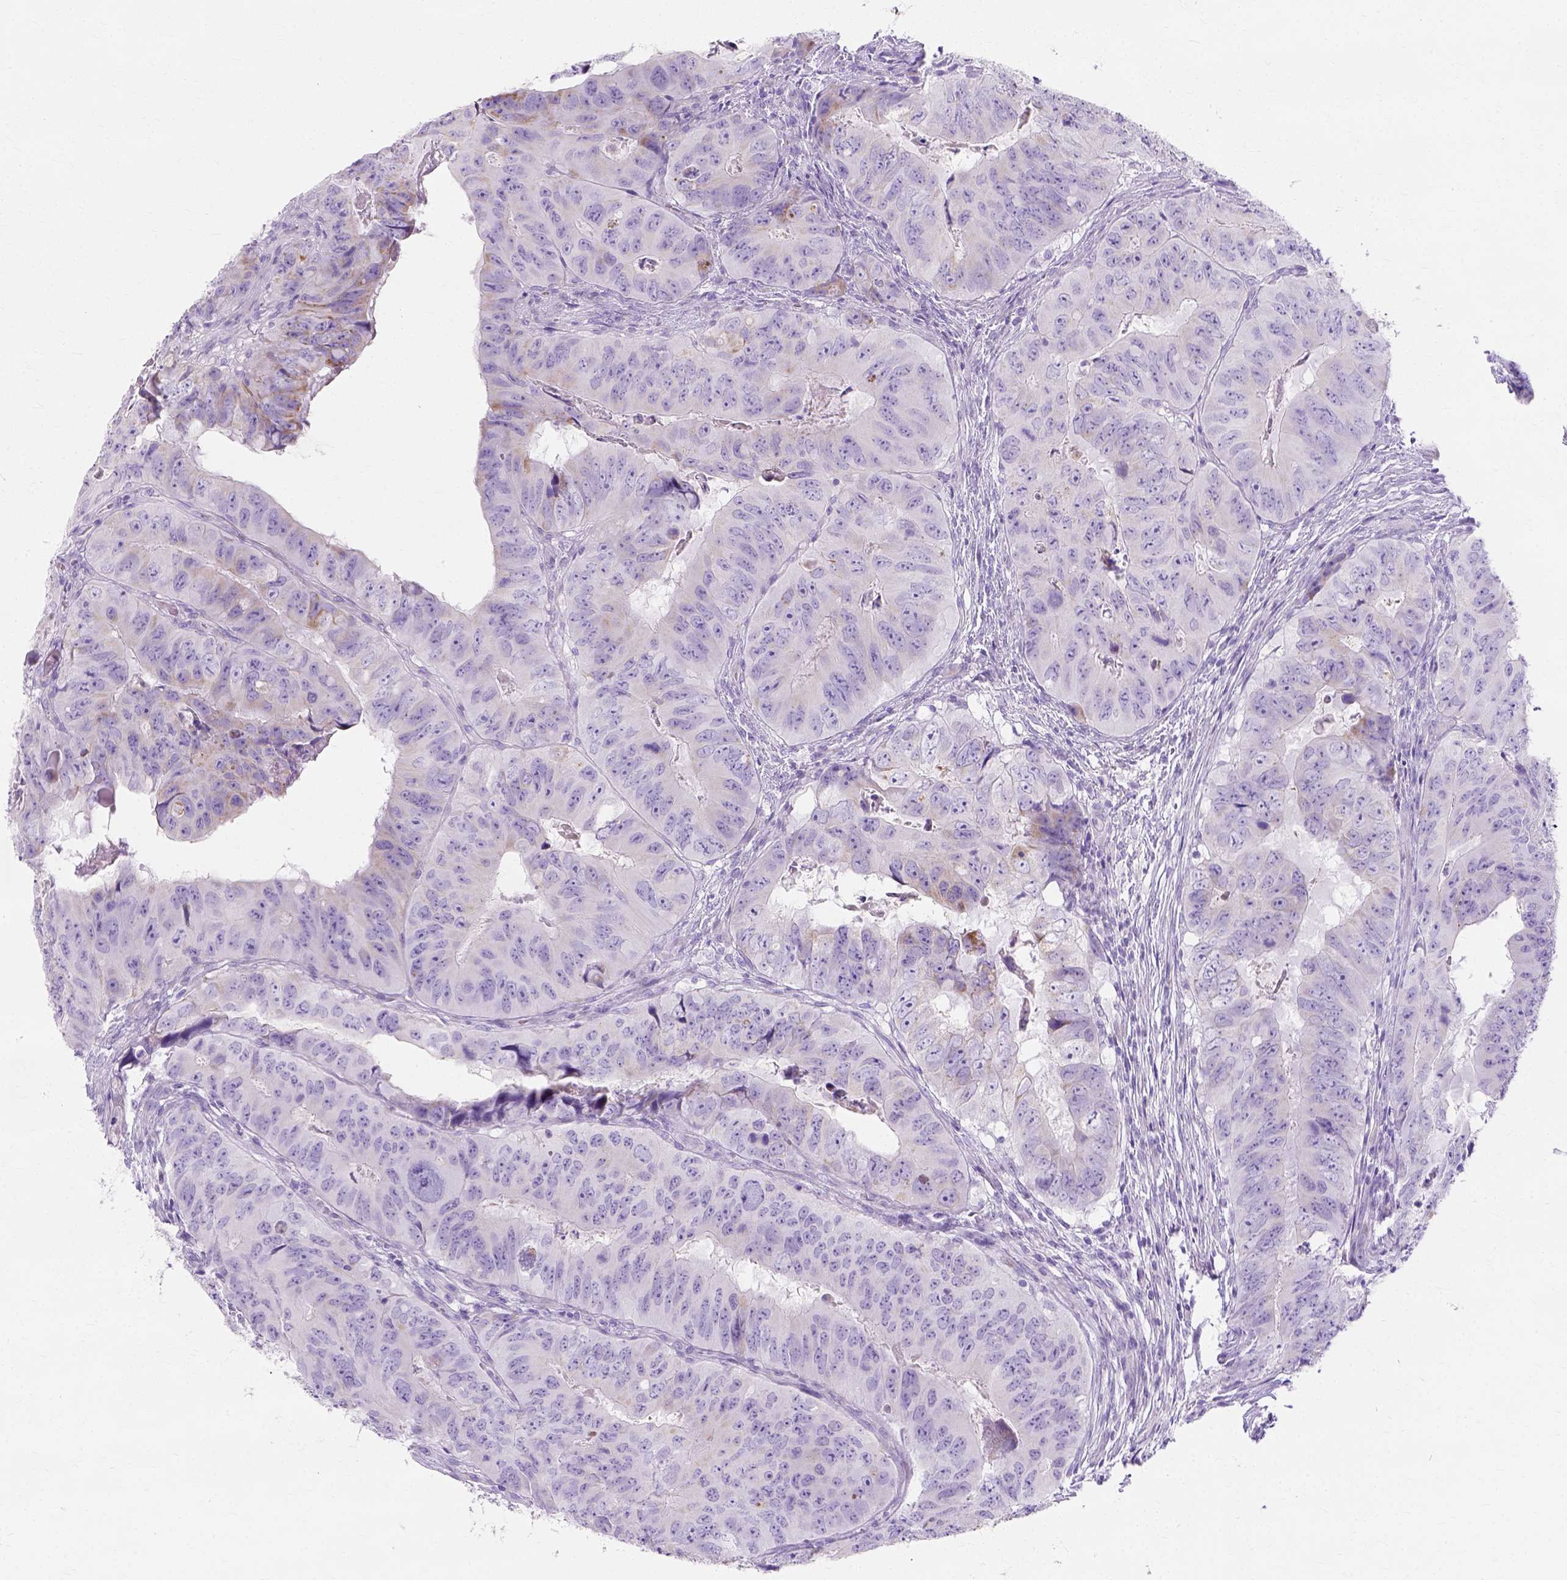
{"staining": {"intensity": "moderate", "quantity": "<25%", "location": "cytoplasmic/membranous"}, "tissue": "colorectal cancer", "cell_type": "Tumor cells", "image_type": "cancer", "snomed": [{"axis": "morphology", "description": "Adenocarcinoma, NOS"}, {"axis": "topography", "description": "Colon"}], "caption": "Colorectal adenocarcinoma stained with DAB immunohistochemistry (IHC) displays low levels of moderate cytoplasmic/membranous positivity in about <25% of tumor cells.", "gene": "MYH15", "patient": {"sex": "male", "age": 79}}